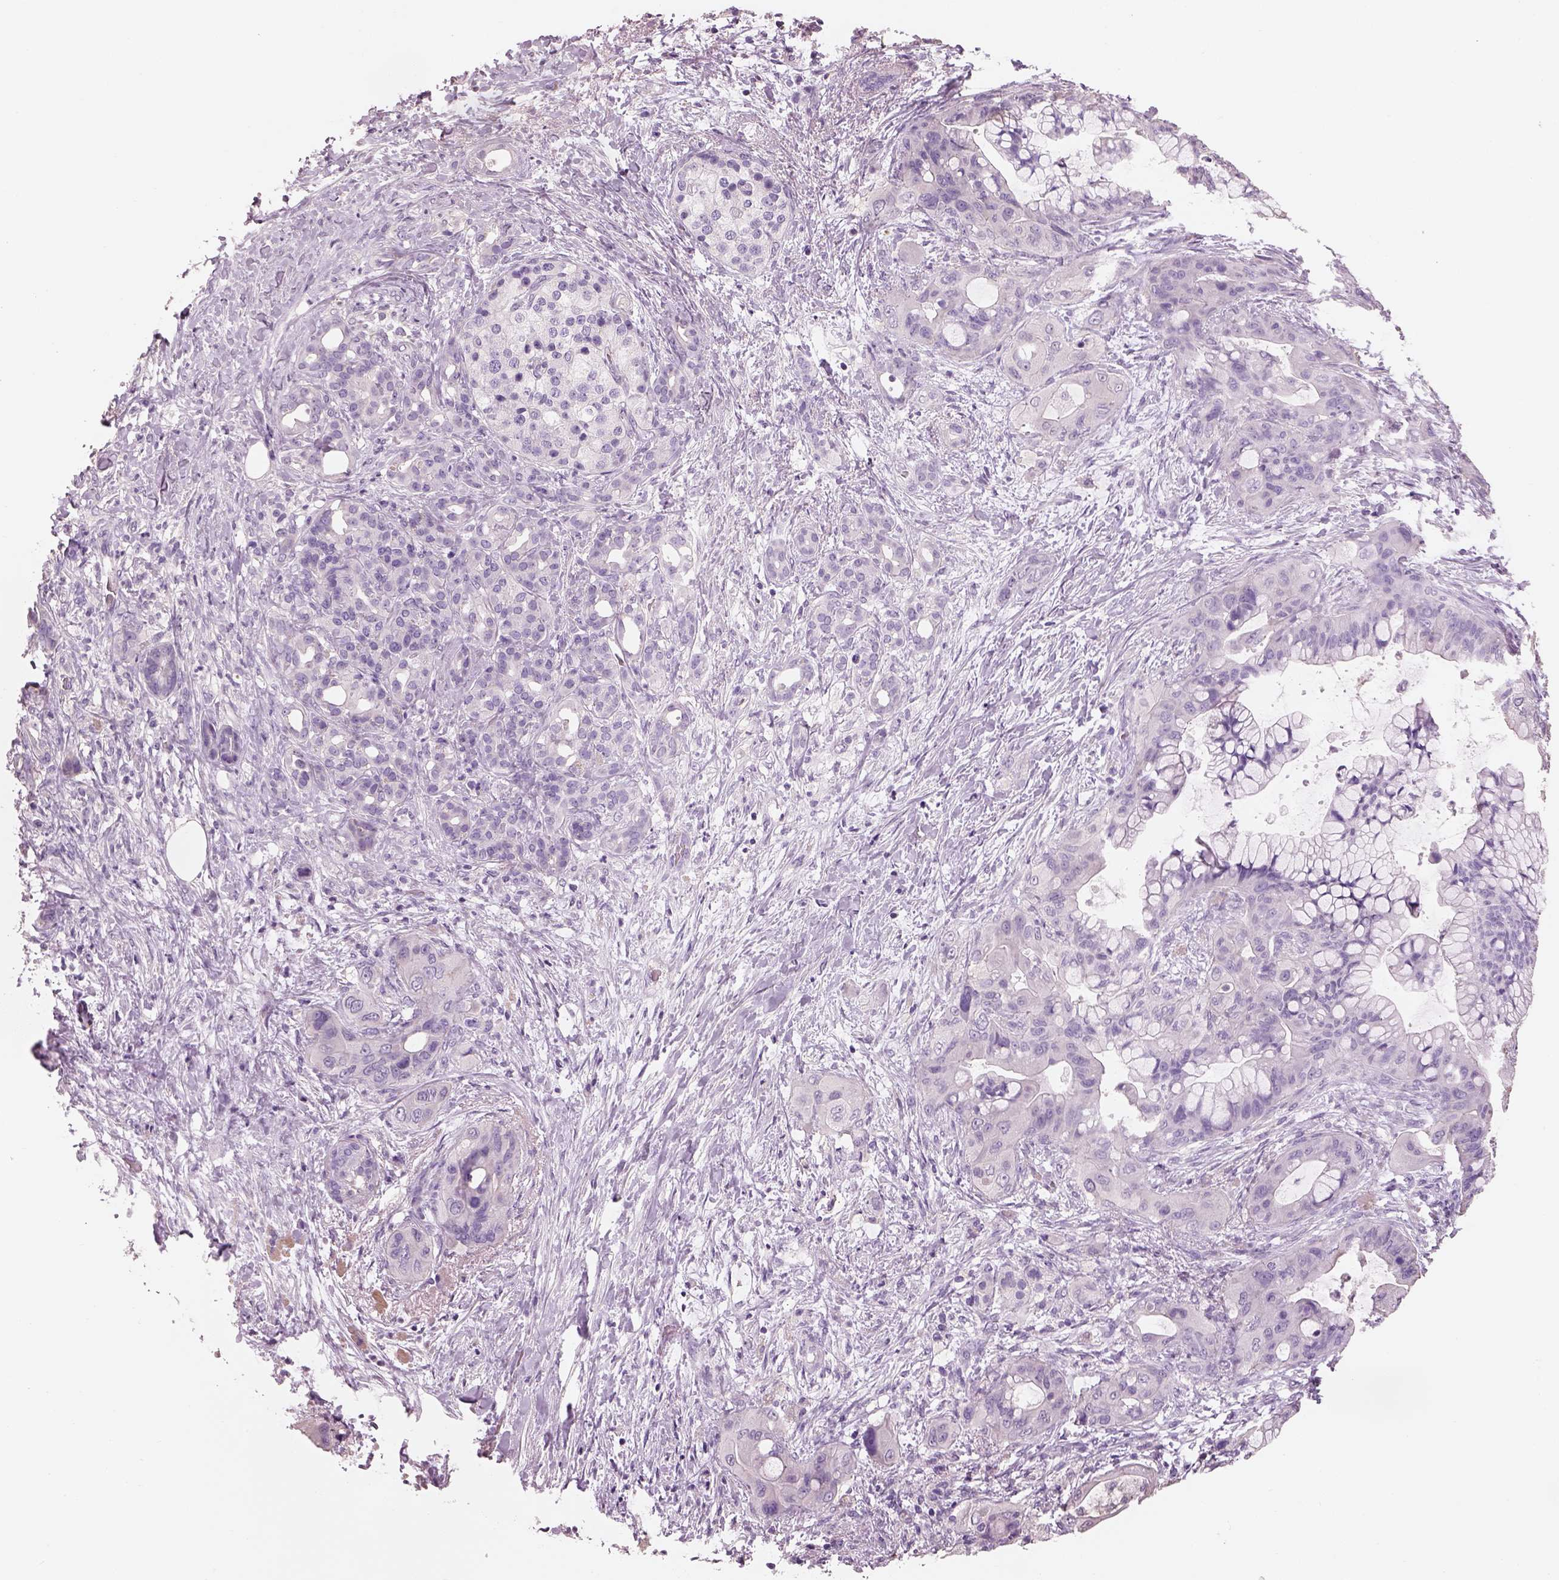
{"staining": {"intensity": "negative", "quantity": "none", "location": "none"}, "tissue": "pancreatic cancer", "cell_type": "Tumor cells", "image_type": "cancer", "snomed": [{"axis": "morphology", "description": "Adenocarcinoma, NOS"}, {"axis": "topography", "description": "Pancreas"}], "caption": "Tumor cells show no significant protein expression in pancreatic adenocarcinoma. The staining is performed using DAB brown chromogen with nuclei counter-stained in using hematoxylin.", "gene": "OTUD6A", "patient": {"sex": "male", "age": 71}}